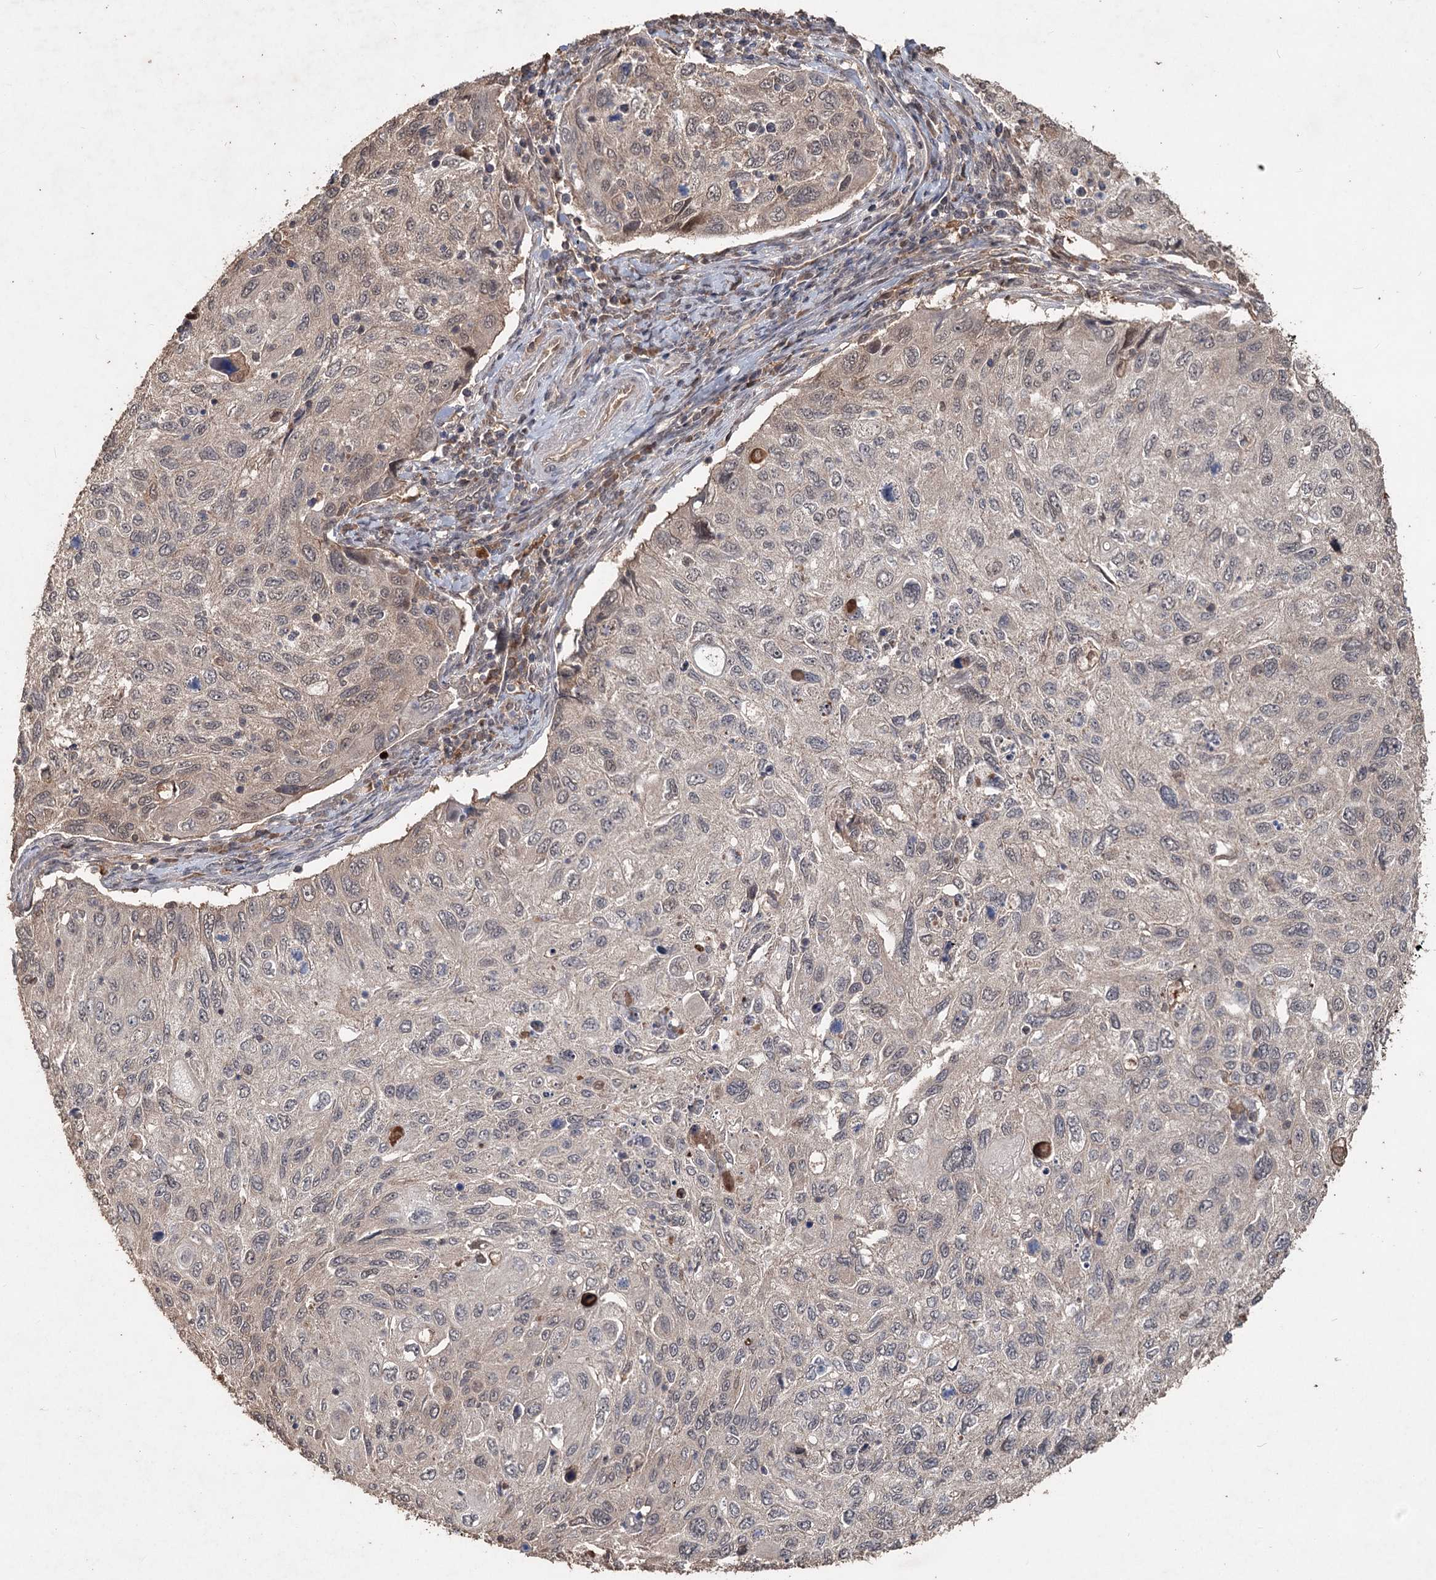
{"staining": {"intensity": "weak", "quantity": "<25%", "location": "cytoplasmic/membranous,nuclear"}, "tissue": "cervical cancer", "cell_type": "Tumor cells", "image_type": "cancer", "snomed": [{"axis": "morphology", "description": "Squamous cell carcinoma, NOS"}, {"axis": "topography", "description": "Cervix"}], "caption": "Immunohistochemical staining of cervical squamous cell carcinoma exhibits no significant expression in tumor cells. (Immunohistochemistry (ihc), brightfield microscopy, high magnification).", "gene": "FBXO7", "patient": {"sex": "female", "age": 70}}